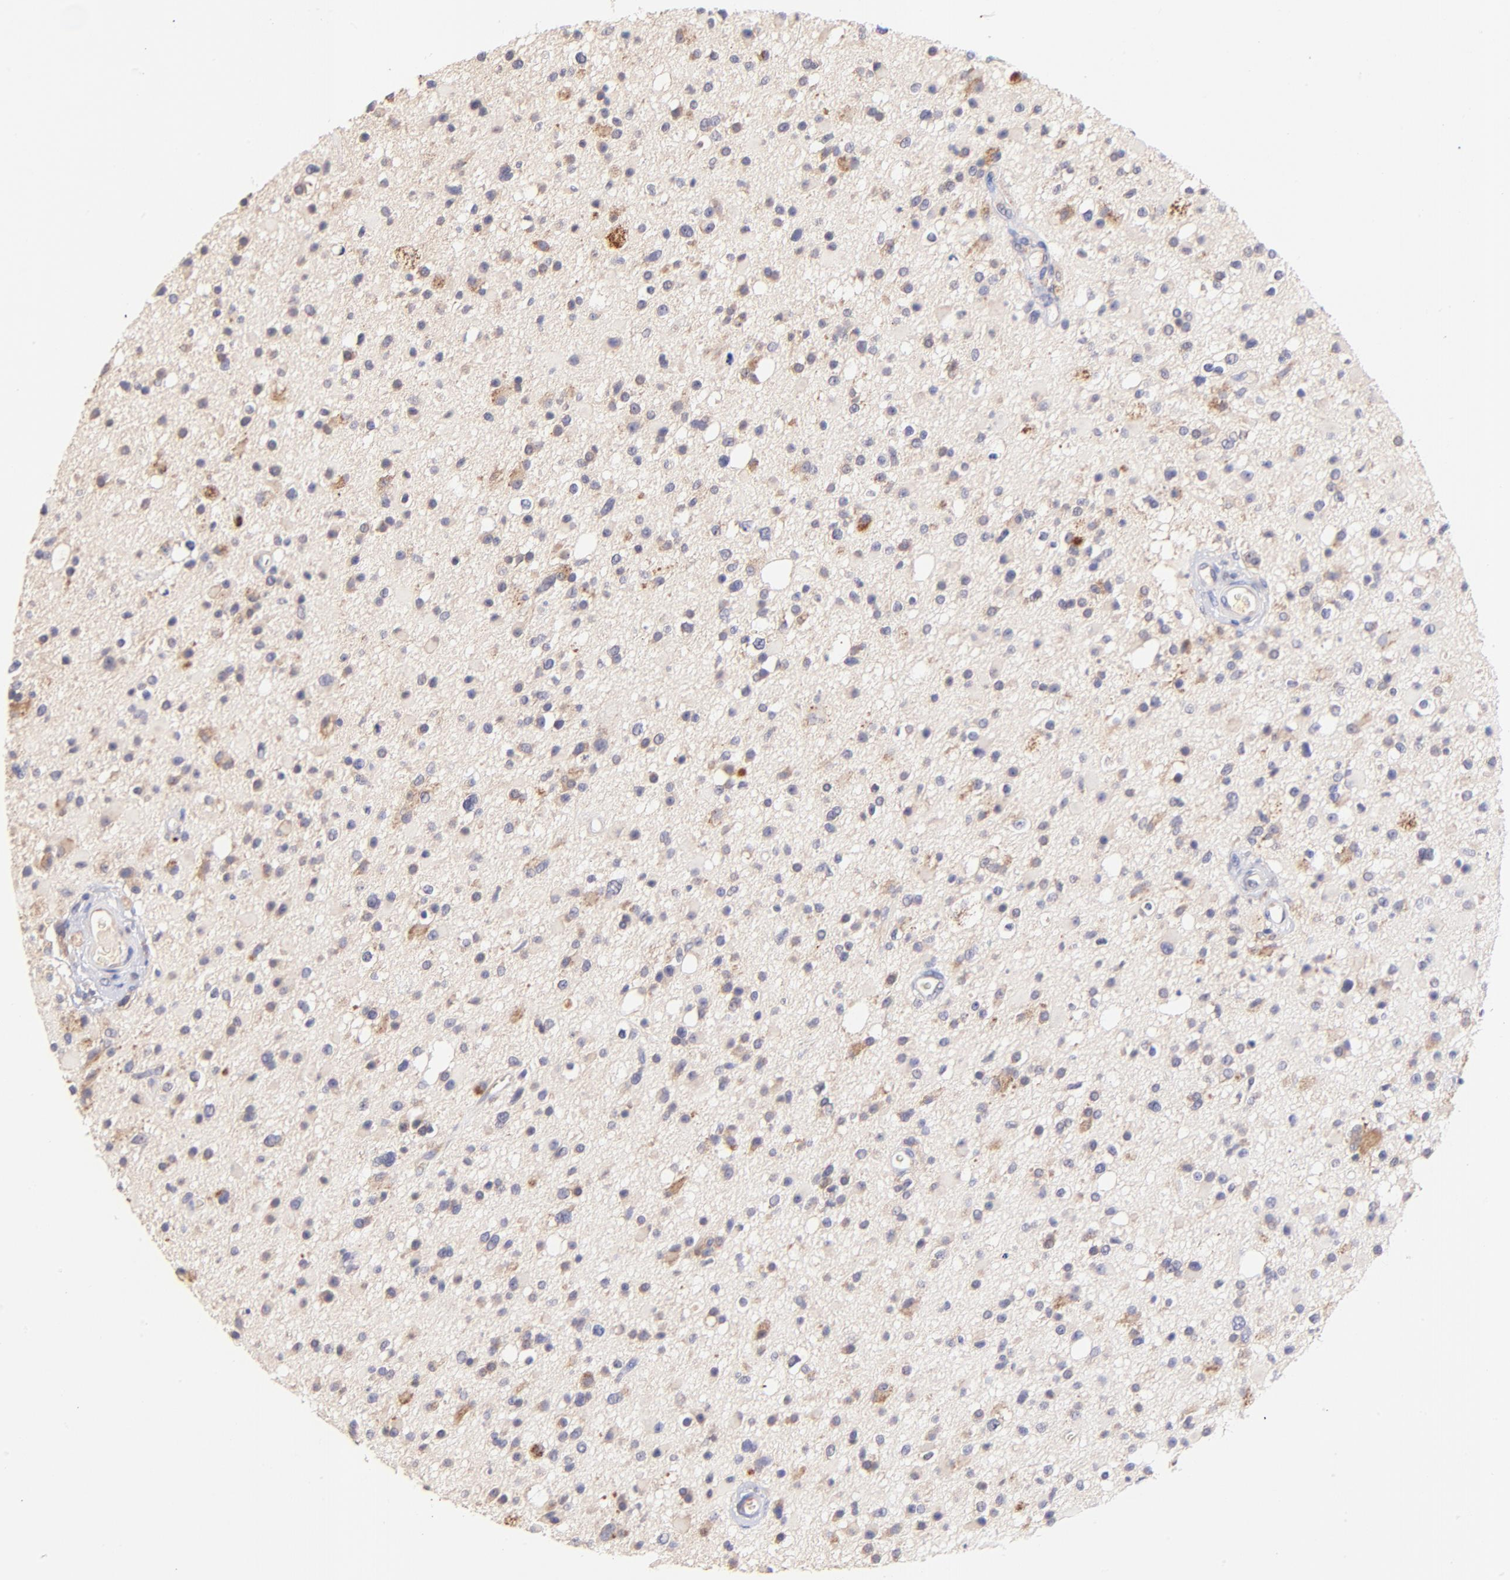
{"staining": {"intensity": "weak", "quantity": "<25%", "location": "cytoplasmic/membranous"}, "tissue": "glioma", "cell_type": "Tumor cells", "image_type": "cancer", "snomed": [{"axis": "morphology", "description": "Glioma, malignant, High grade"}, {"axis": "topography", "description": "Brain"}], "caption": "IHC of human malignant glioma (high-grade) shows no staining in tumor cells.", "gene": "RPL11", "patient": {"sex": "male", "age": 33}}